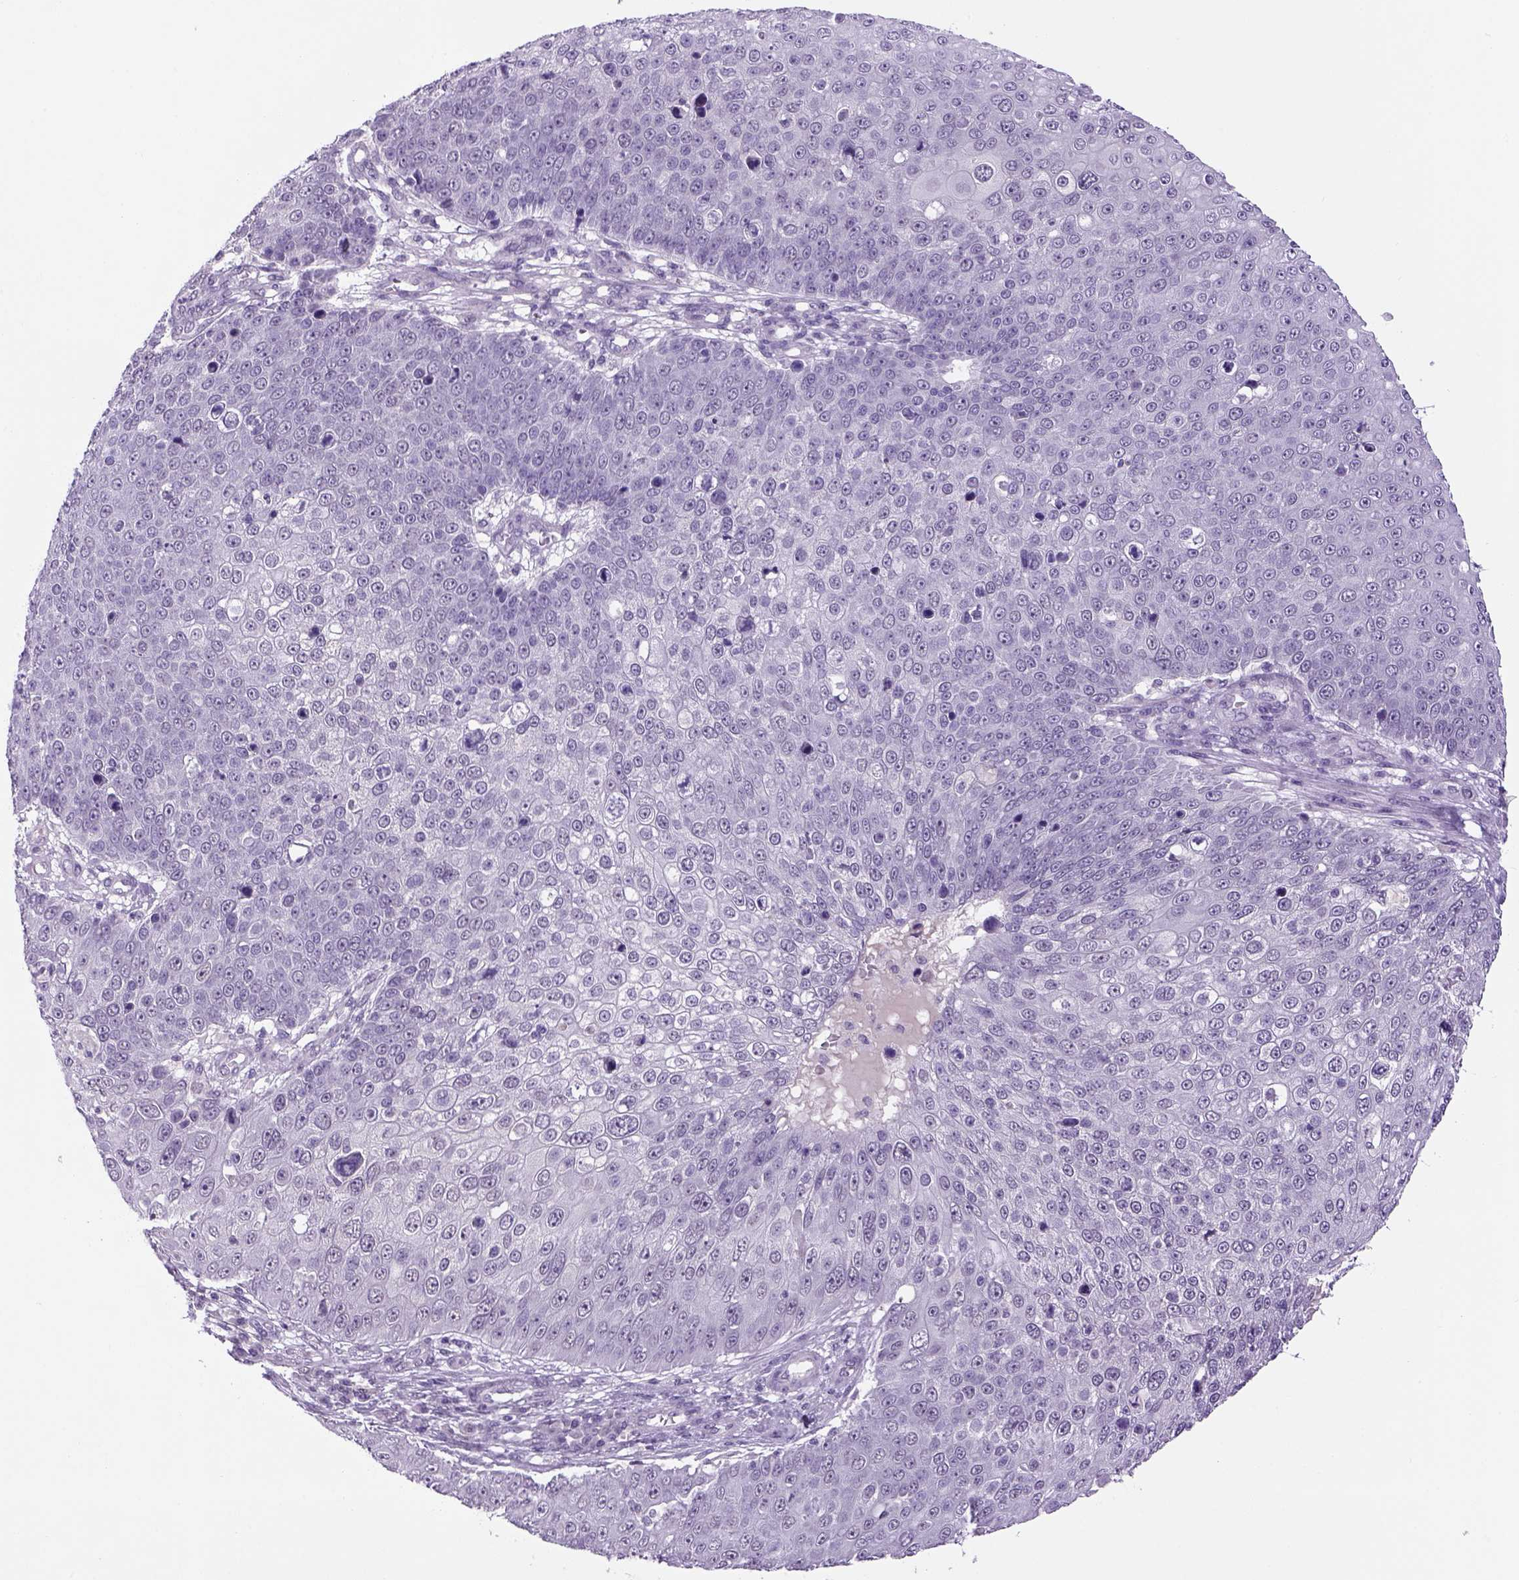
{"staining": {"intensity": "negative", "quantity": "none", "location": "none"}, "tissue": "skin cancer", "cell_type": "Tumor cells", "image_type": "cancer", "snomed": [{"axis": "morphology", "description": "Squamous cell carcinoma, NOS"}, {"axis": "topography", "description": "Skin"}], "caption": "Tumor cells are negative for brown protein staining in skin cancer (squamous cell carcinoma).", "gene": "DBH", "patient": {"sex": "male", "age": 71}}